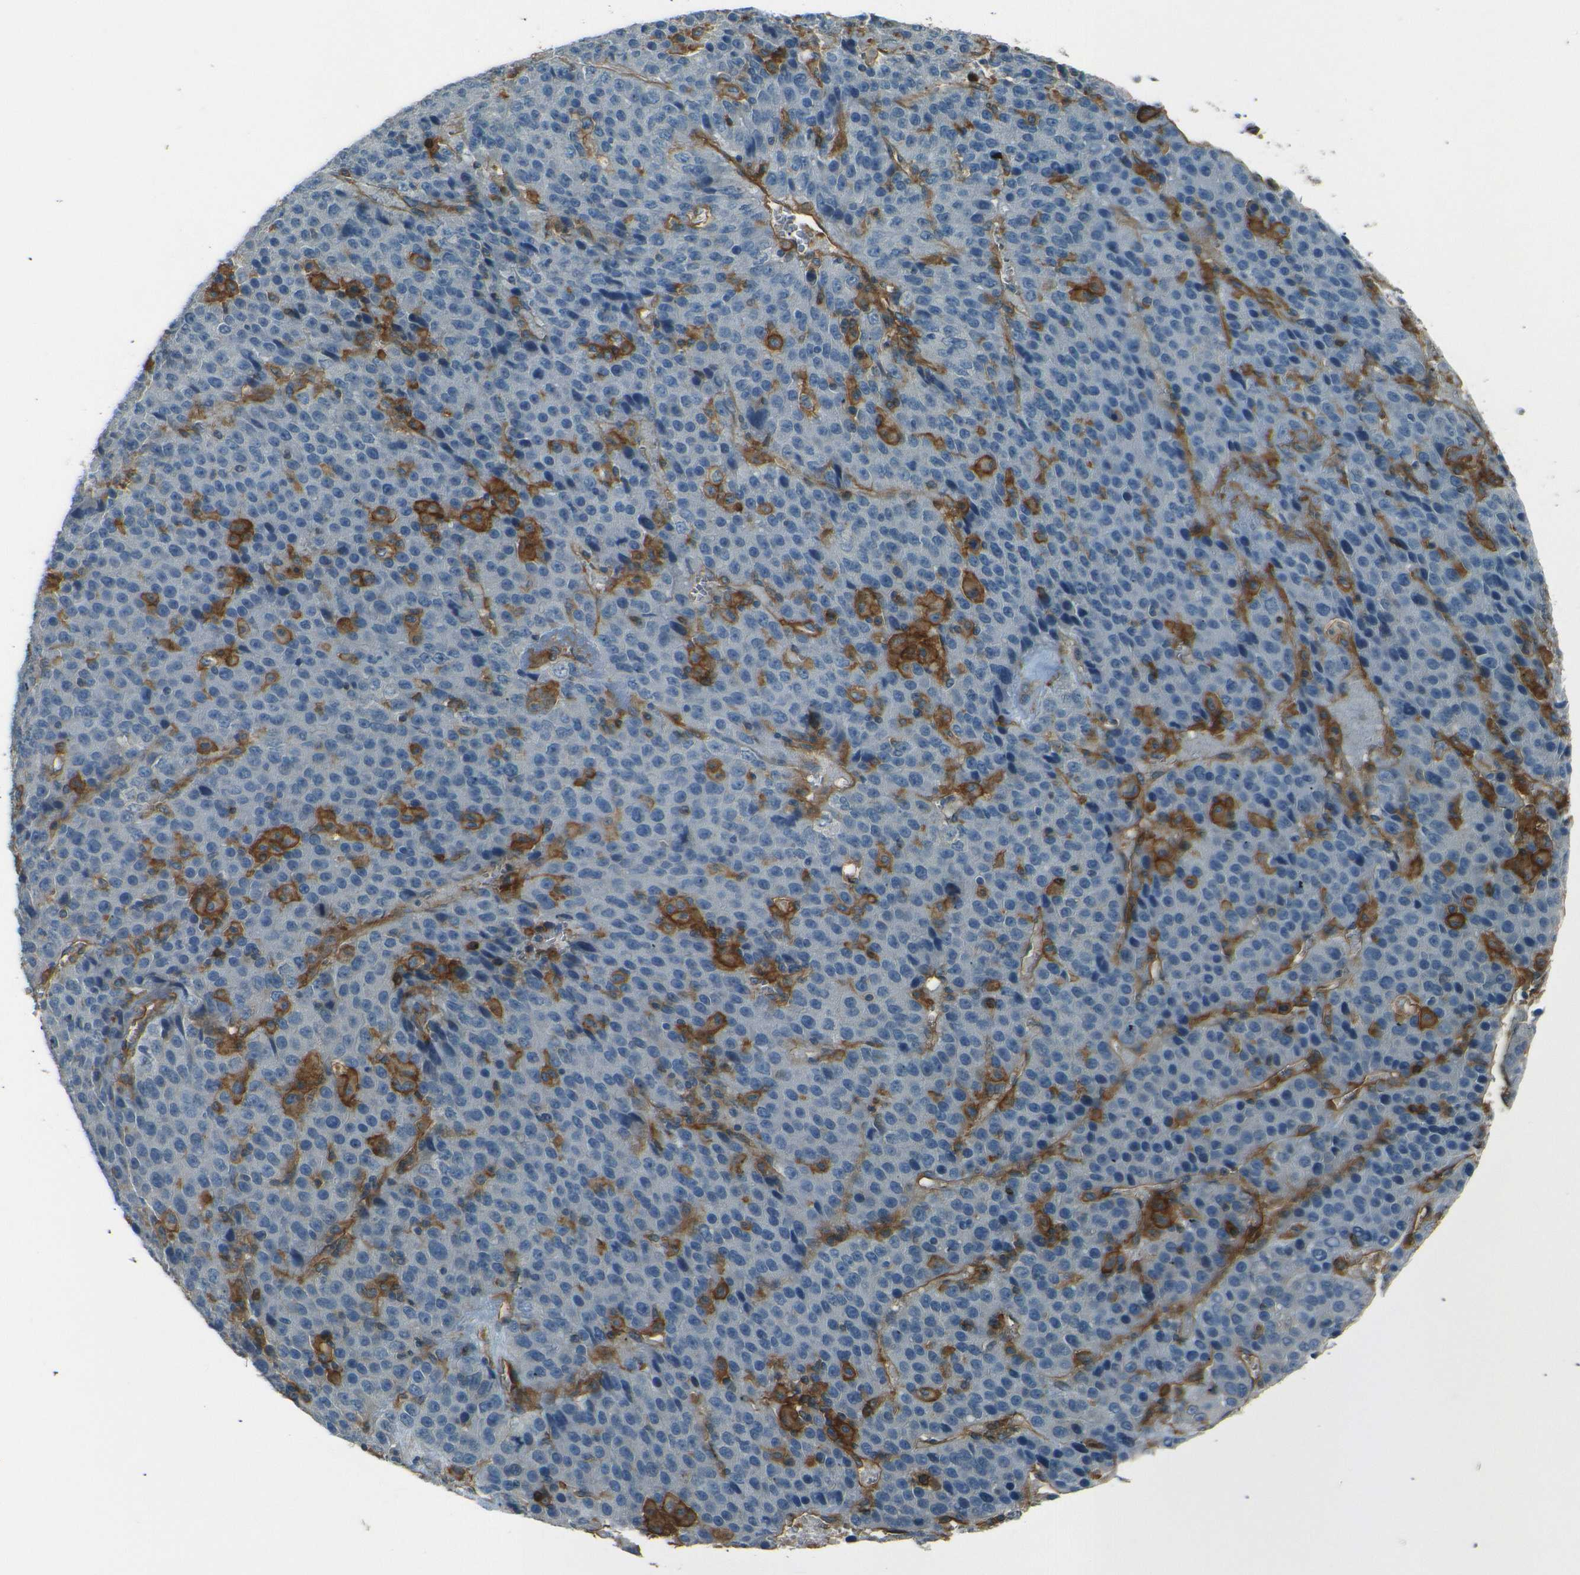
{"staining": {"intensity": "negative", "quantity": "none", "location": "none"}, "tissue": "liver cancer", "cell_type": "Tumor cells", "image_type": "cancer", "snomed": [{"axis": "morphology", "description": "Carcinoma, Hepatocellular, NOS"}, {"axis": "topography", "description": "Liver"}], "caption": "The photomicrograph exhibits no significant positivity in tumor cells of liver hepatocellular carcinoma. The staining is performed using DAB brown chromogen with nuclei counter-stained in using hematoxylin.", "gene": "ENTPD1", "patient": {"sex": "female", "age": 53}}